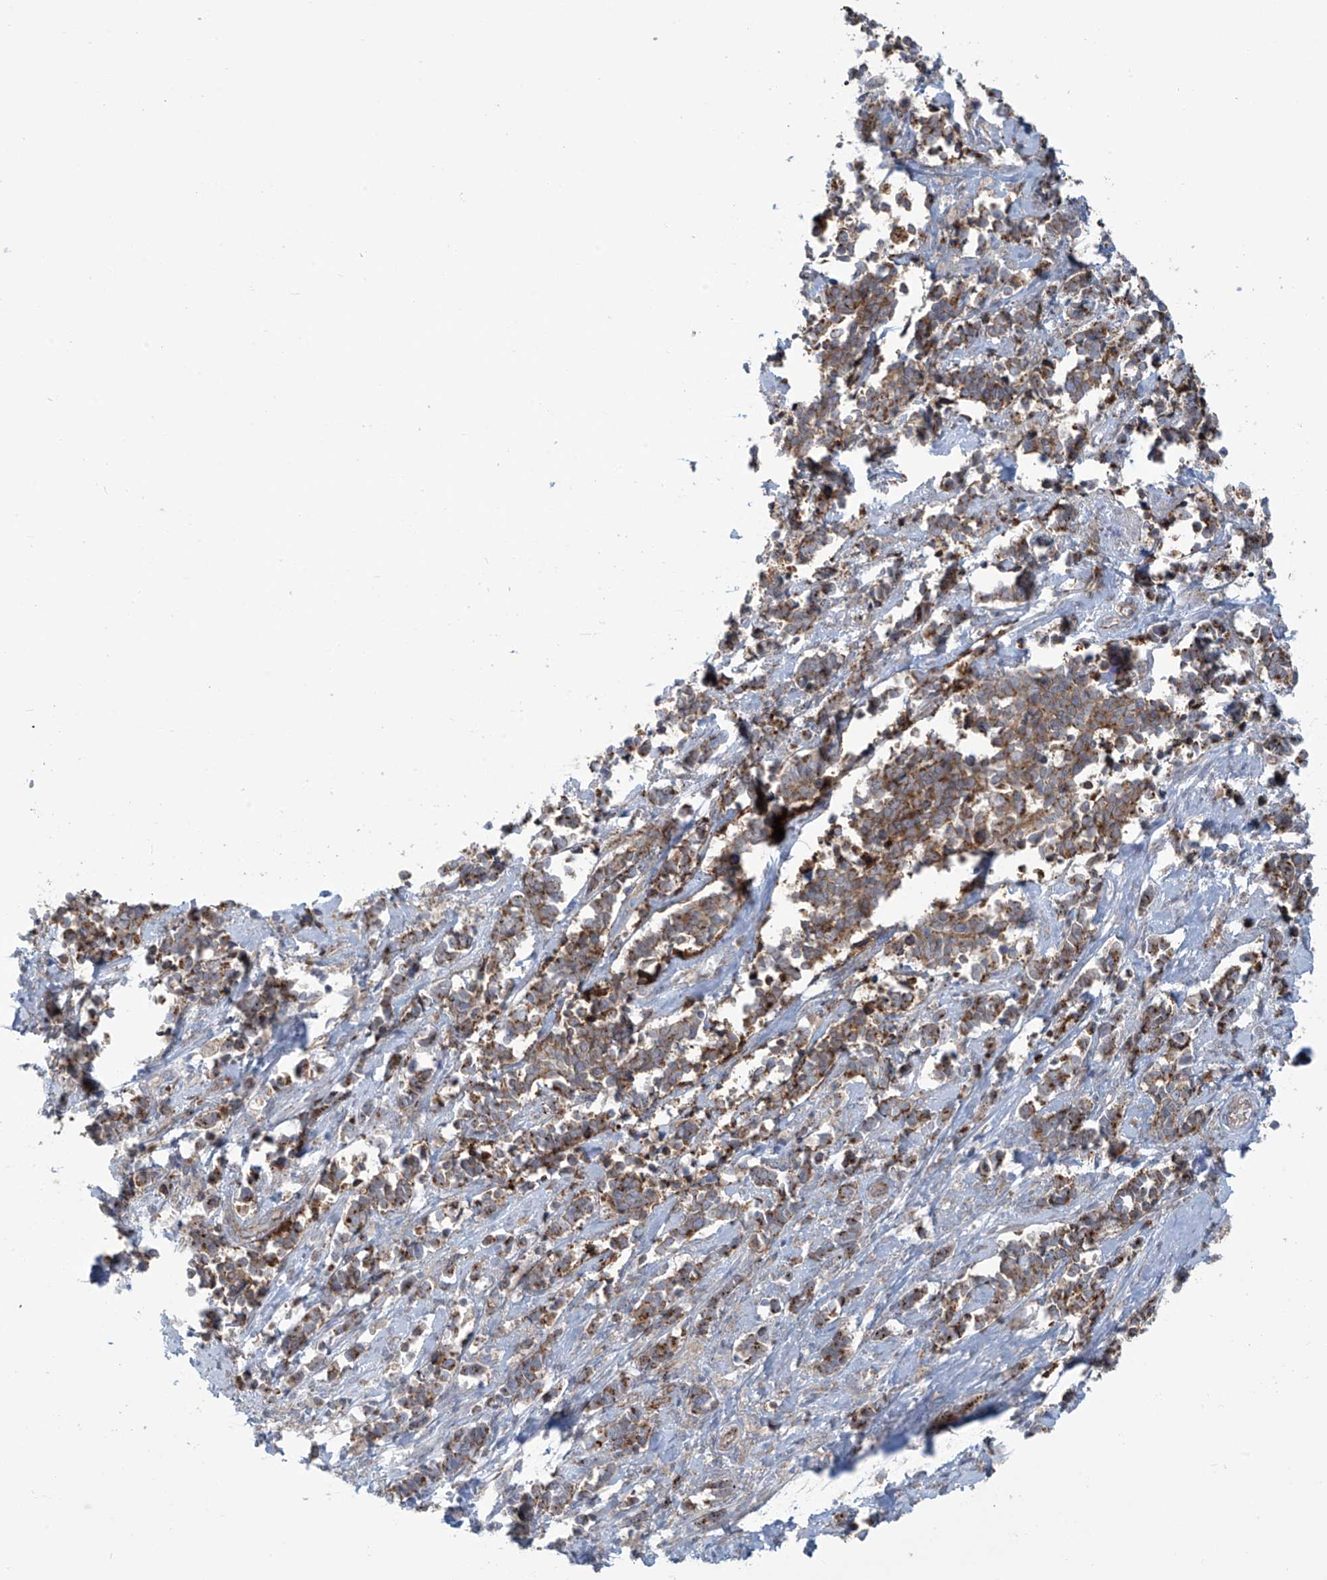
{"staining": {"intensity": "weak", "quantity": ">75%", "location": "cytoplasmic/membranous"}, "tissue": "cervical cancer", "cell_type": "Tumor cells", "image_type": "cancer", "snomed": [{"axis": "morphology", "description": "Normal tissue, NOS"}, {"axis": "morphology", "description": "Squamous cell carcinoma, NOS"}, {"axis": "topography", "description": "Cervix"}], "caption": "This image exhibits immunohistochemistry staining of human cervical squamous cell carcinoma, with low weak cytoplasmic/membranous expression in approximately >75% of tumor cells.", "gene": "LZTS3", "patient": {"sex": "female", "age": 35}}